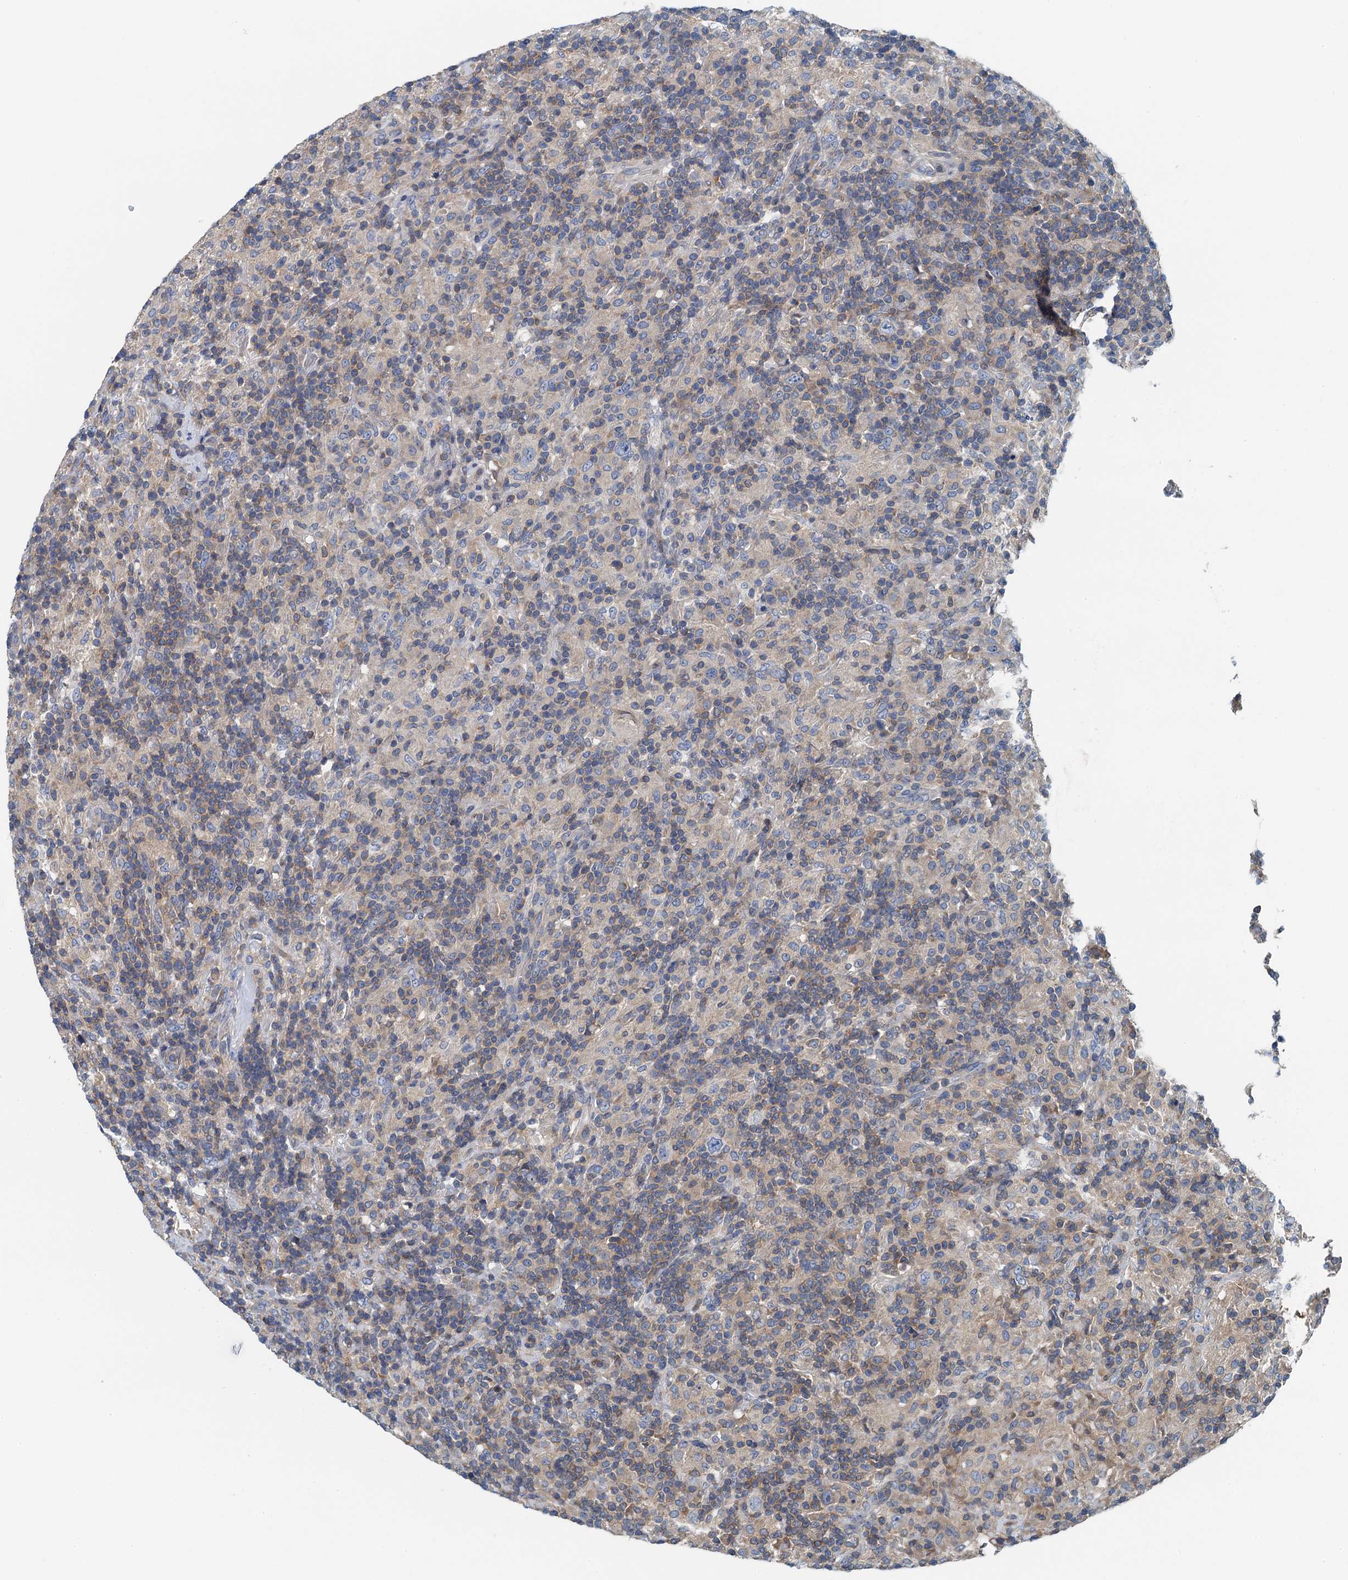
{"staining": {"intensity": "negative", "quantity": "none", "location": "none"}, "tissue": "lymphoma", "cell_type": "Tumor cells", "image_type": "cancer", "snomed": [{"axis": "morphology", "description": "Hodgkin's disease, NOS"}, {"axis": "topography", "description": "Lymph node"}], "caption": "DAB (3,3'-diaminobenzidine) immunohistochemical staining of Hodgkin's disease shows no significant positivity in tumor cells. The staining was performed using DAB to visualize the protein expression in brown, while the nuclei were stained in blue with hematoxylin (Magnification: 20x).", "gene": "PPP1R14D", "patient": {"sex": "male", "age": 70}}